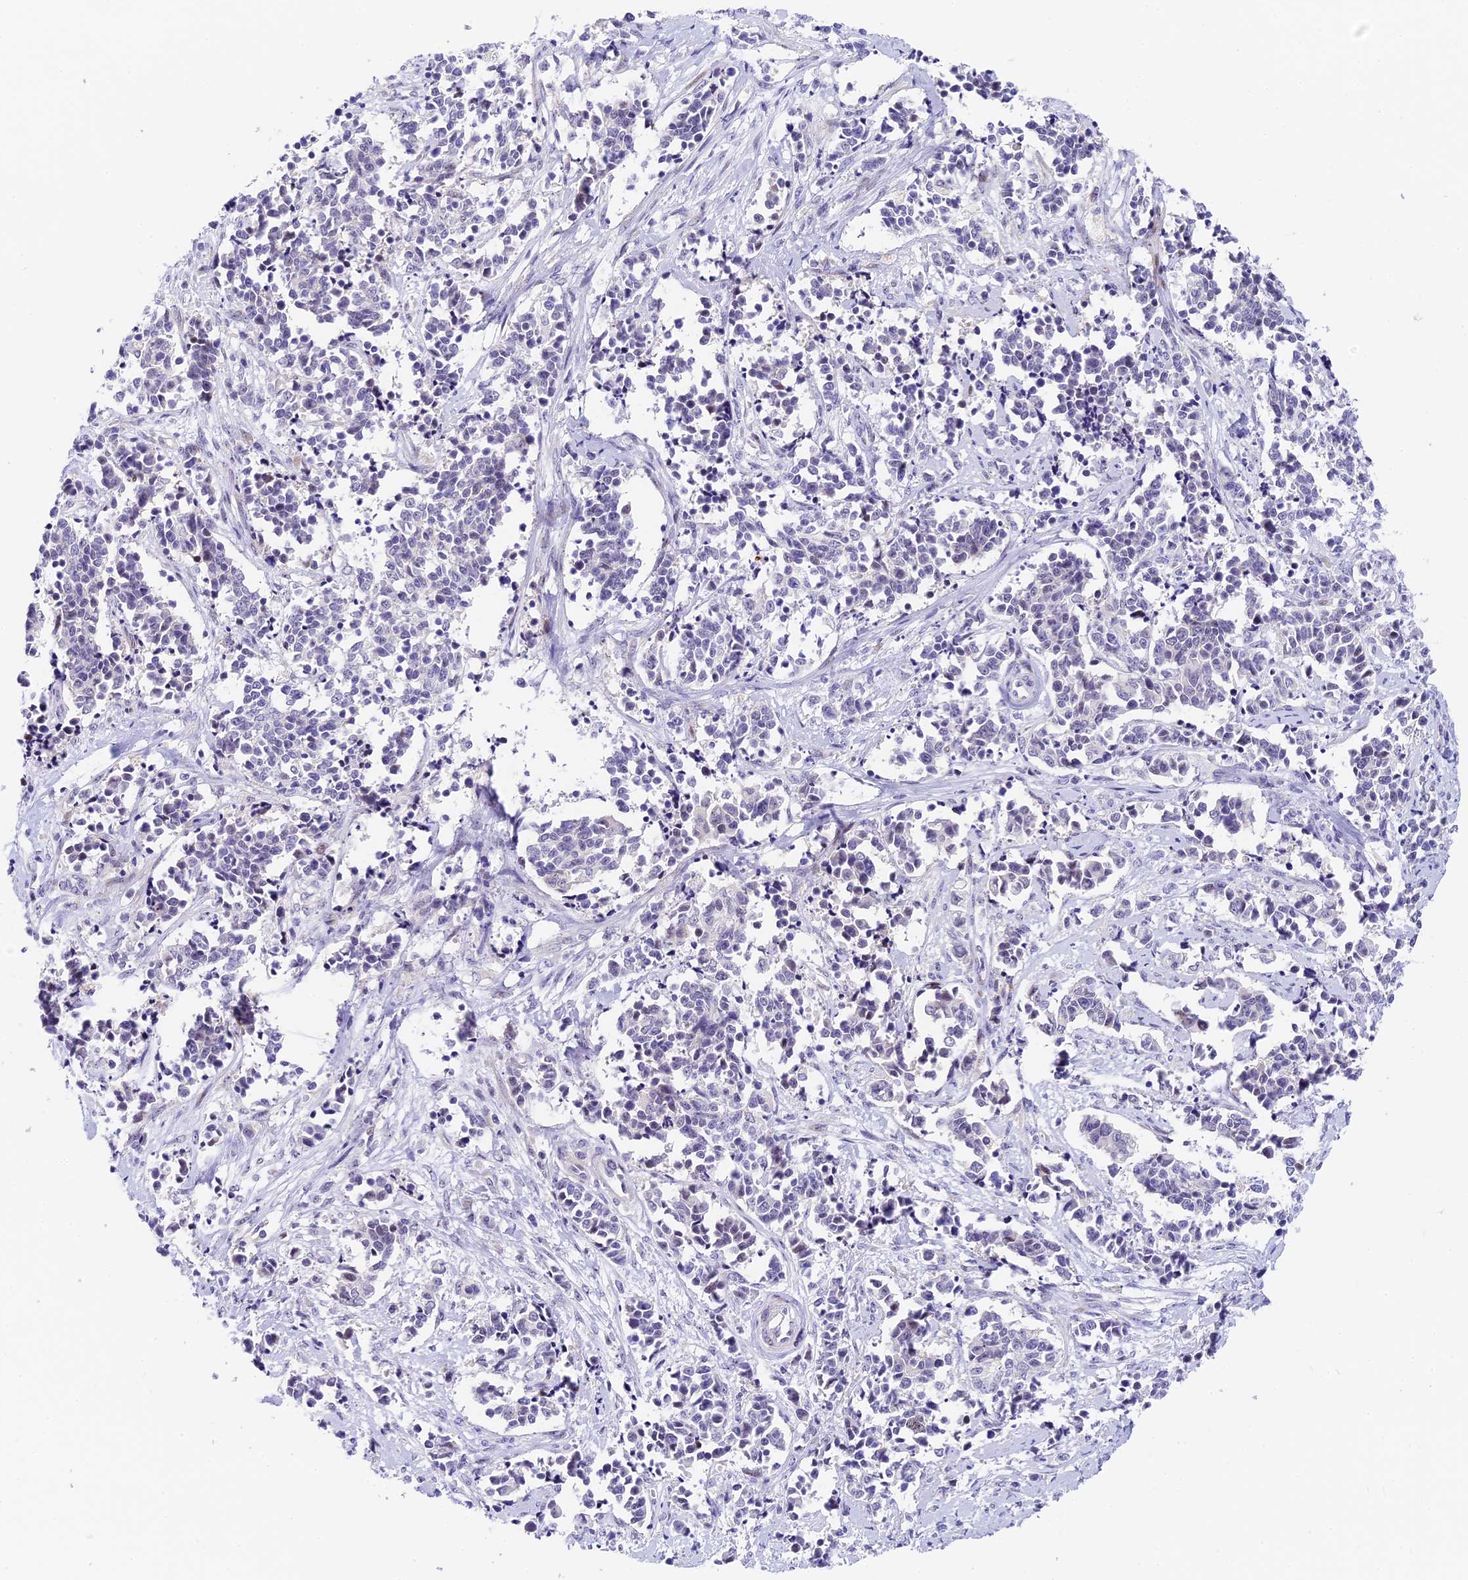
{"staining": {"intensity": "negative", "quantity": "none", "location": "none"}, "tissue": "cervical cancer", "cell_type": "Tumor cells", "image_type": "cancer", "snomed": [{"axis": "morphology", "description": "Normal tissue, NOS"}, {"axis": "morphology", "description": "Squamous cell carcinoma, NOS"}, {"axis": "topography", "description": "Cervix"}], "caption": "Tumor cells show no significant expression in squamous cell carcinoma (cervical).", "gene": "MIDN", "patient": {"sex": "female", "age": 35}}